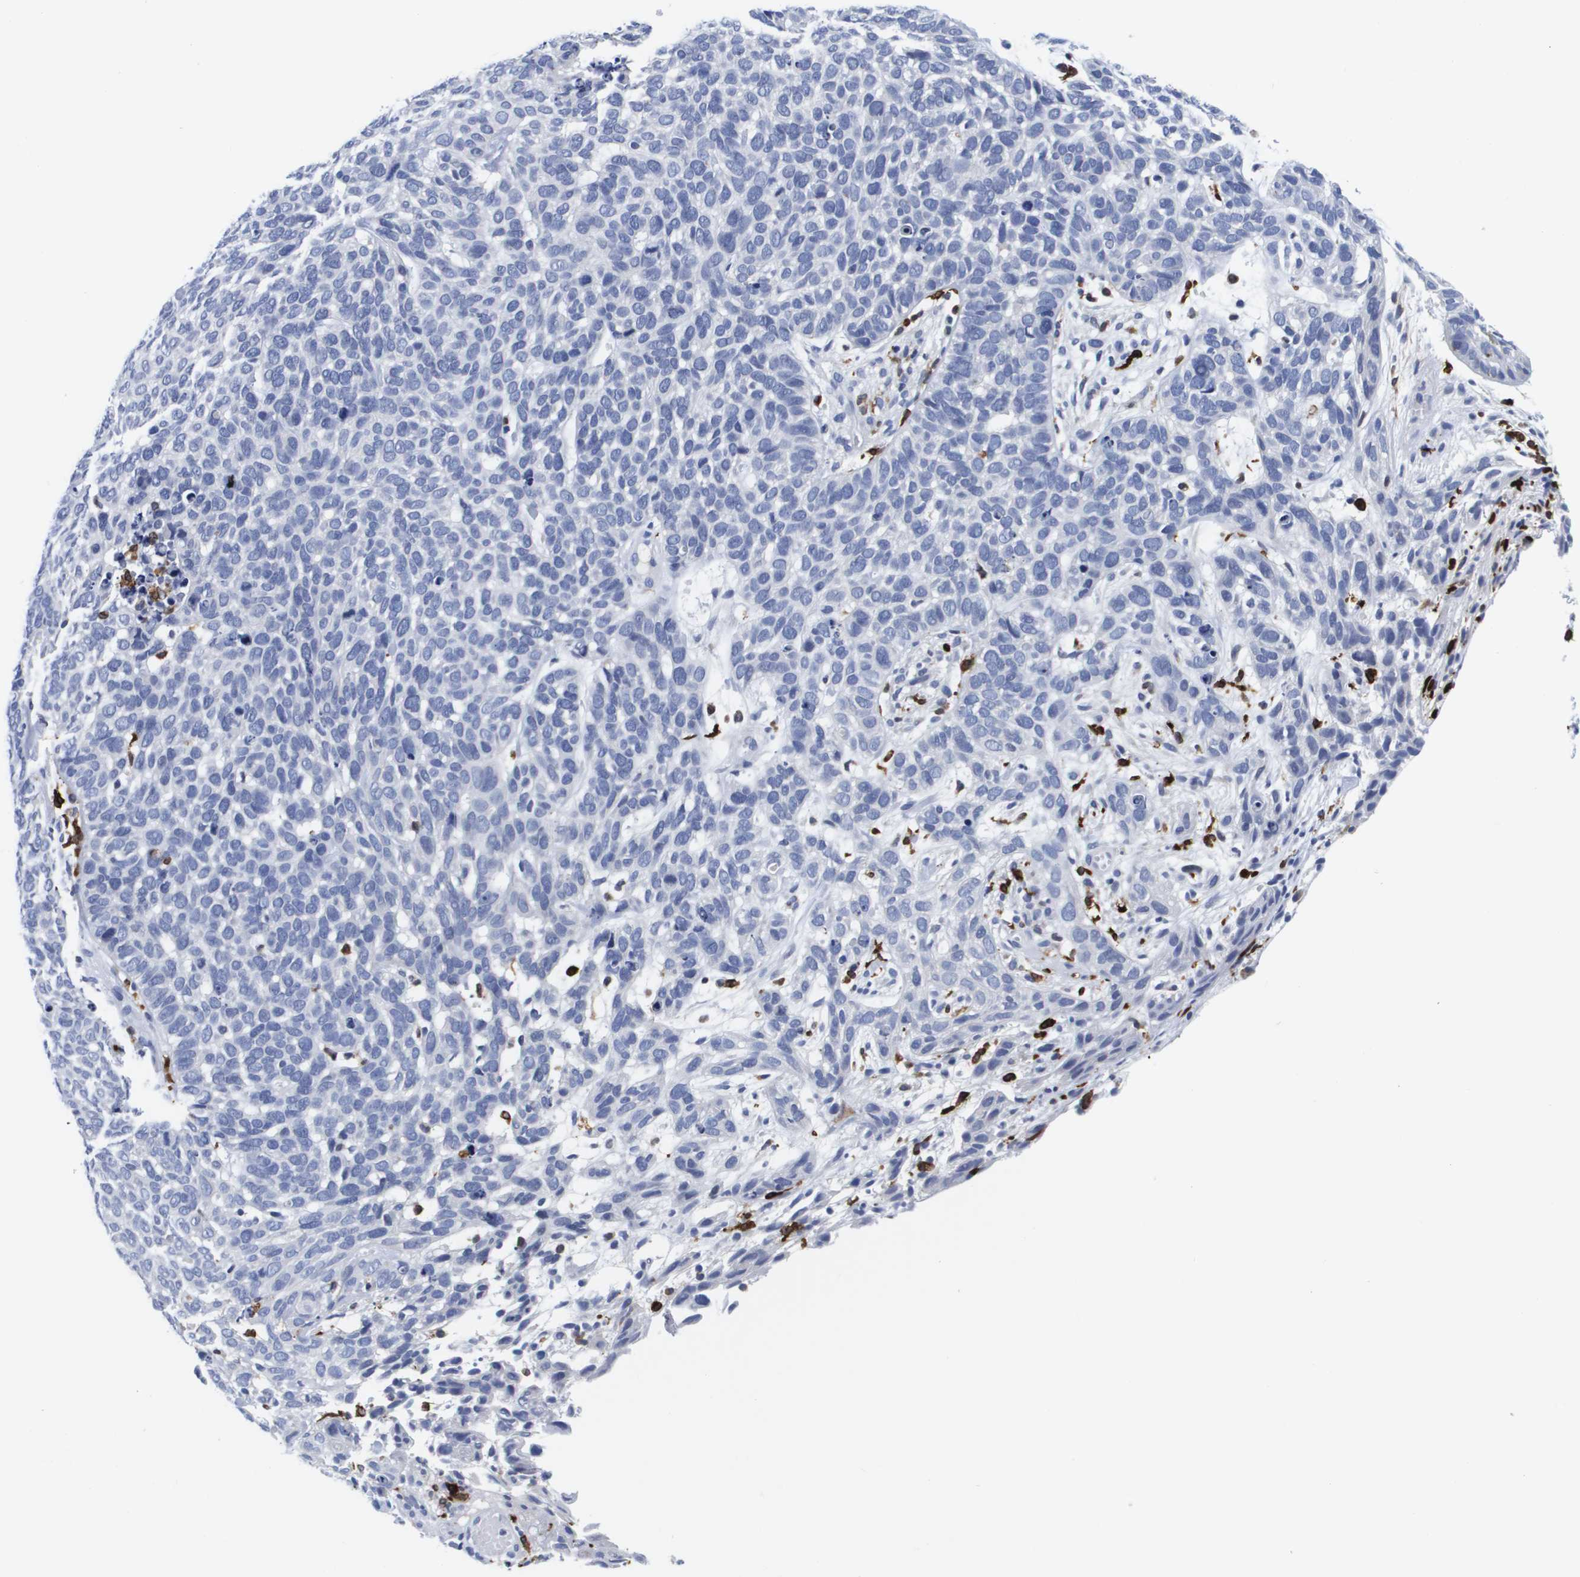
{"staining": {"intensity": "negative", "quantity": "none", "location": "none"}, "tissue": "skin cancer", "cell_type": "Tumor cells", "image_type": "cancer", "snomed": [{"axis": "morphology", "description": "Basal cell carcinoma"}, {"axis": "topography", "description": "Skin"}], "caption": "A micrograph of human skin basal cell carcinoma is negative for staining in tumor cells.", "gene": "HMOX1", "patient": {"sex": "male", "age": 87}}